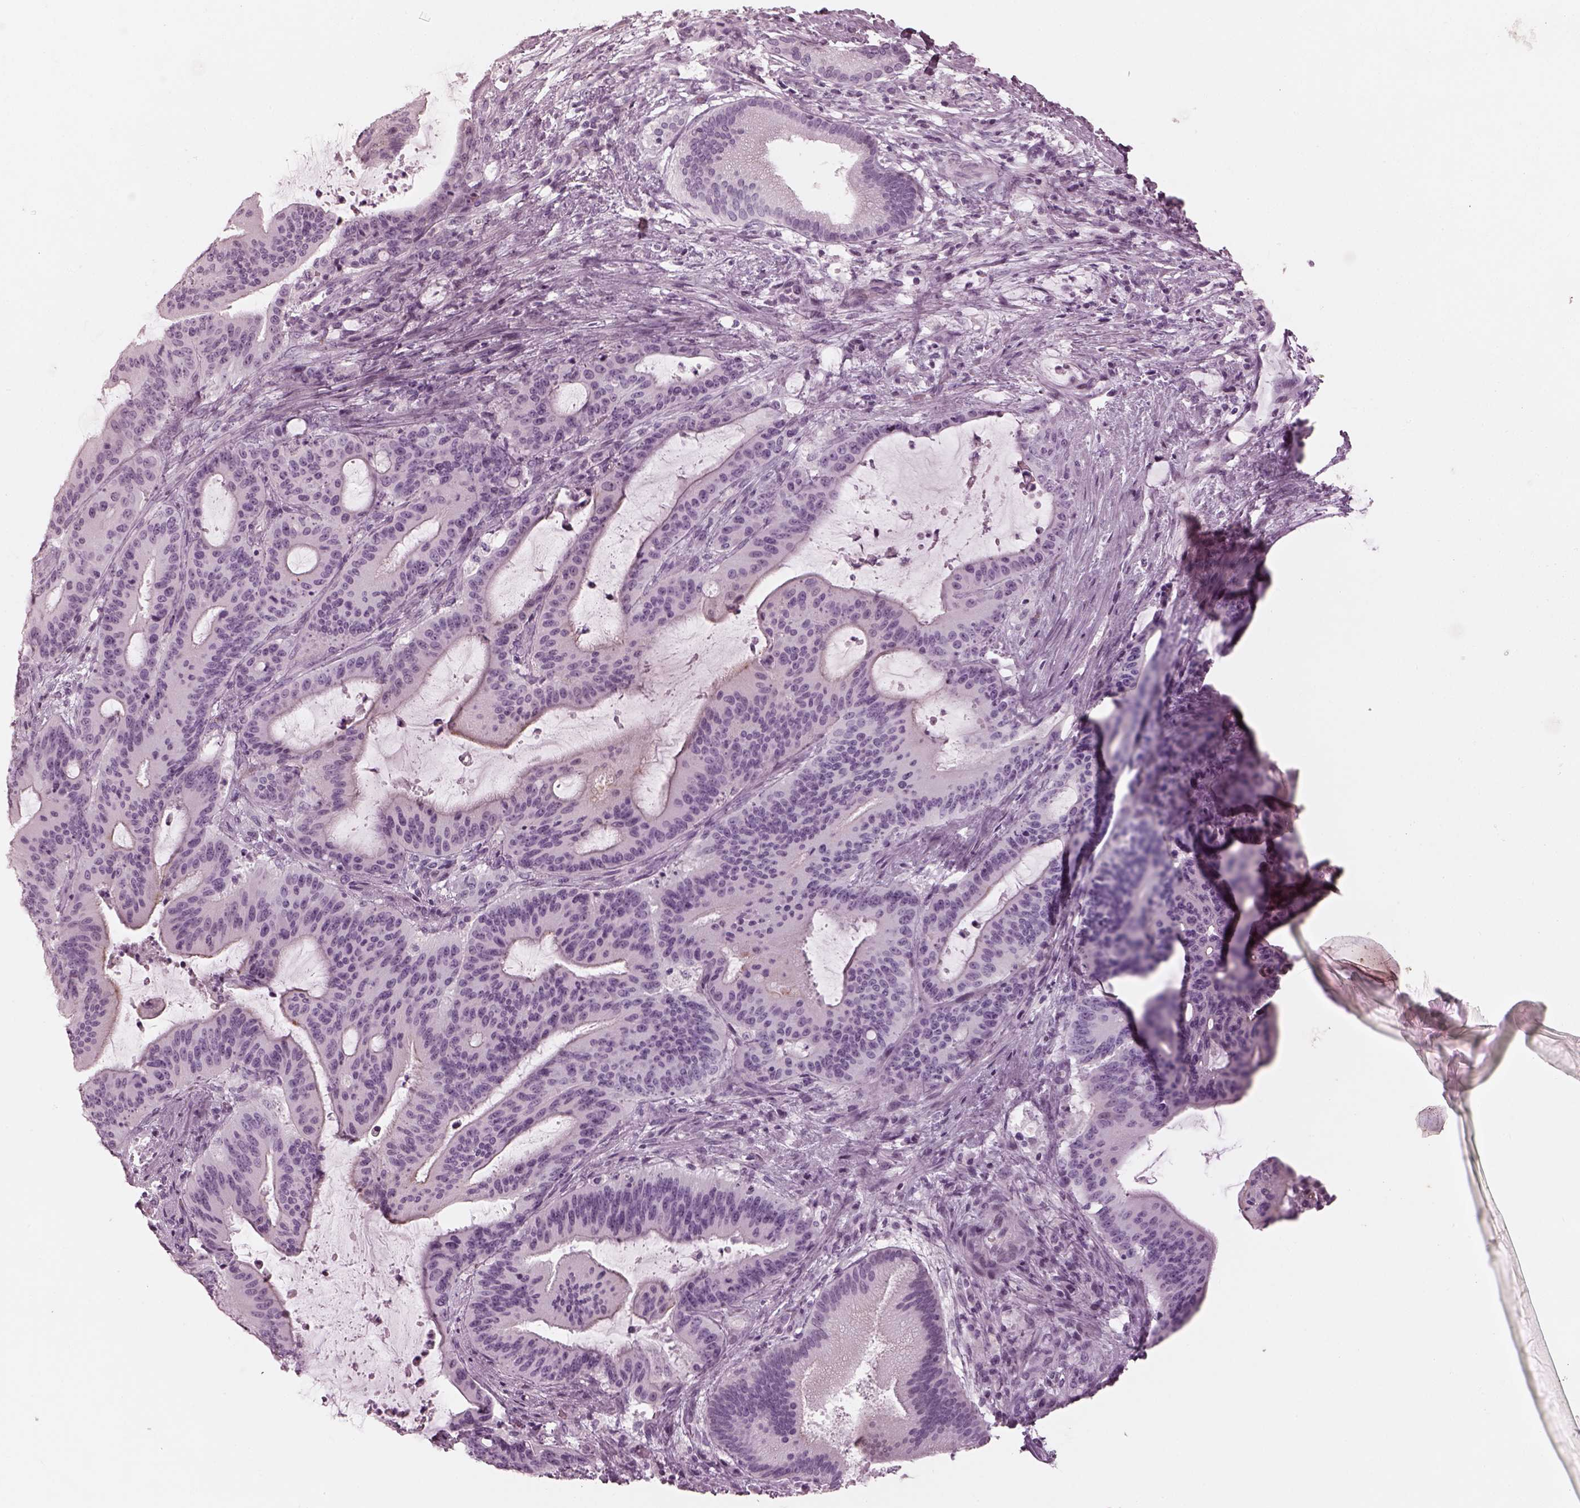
{"staining": {"intensity": "negative", "quantity": "none", "location": "none"}, "tissue": "liver cancer", "cell_type": "Tumor cells", "image_type": "cancer", "snomed": [{"axis": "morphology", "description": "Cholangiocarcinoma"}, {"axis": "topography", "description": "Liver"}], "caption": "Immunohistochemical staining of liver cancer reveals no significant expression in tumor cells.", "gene": "OPN4", "patient": {"sex": "female", "age": 73}}